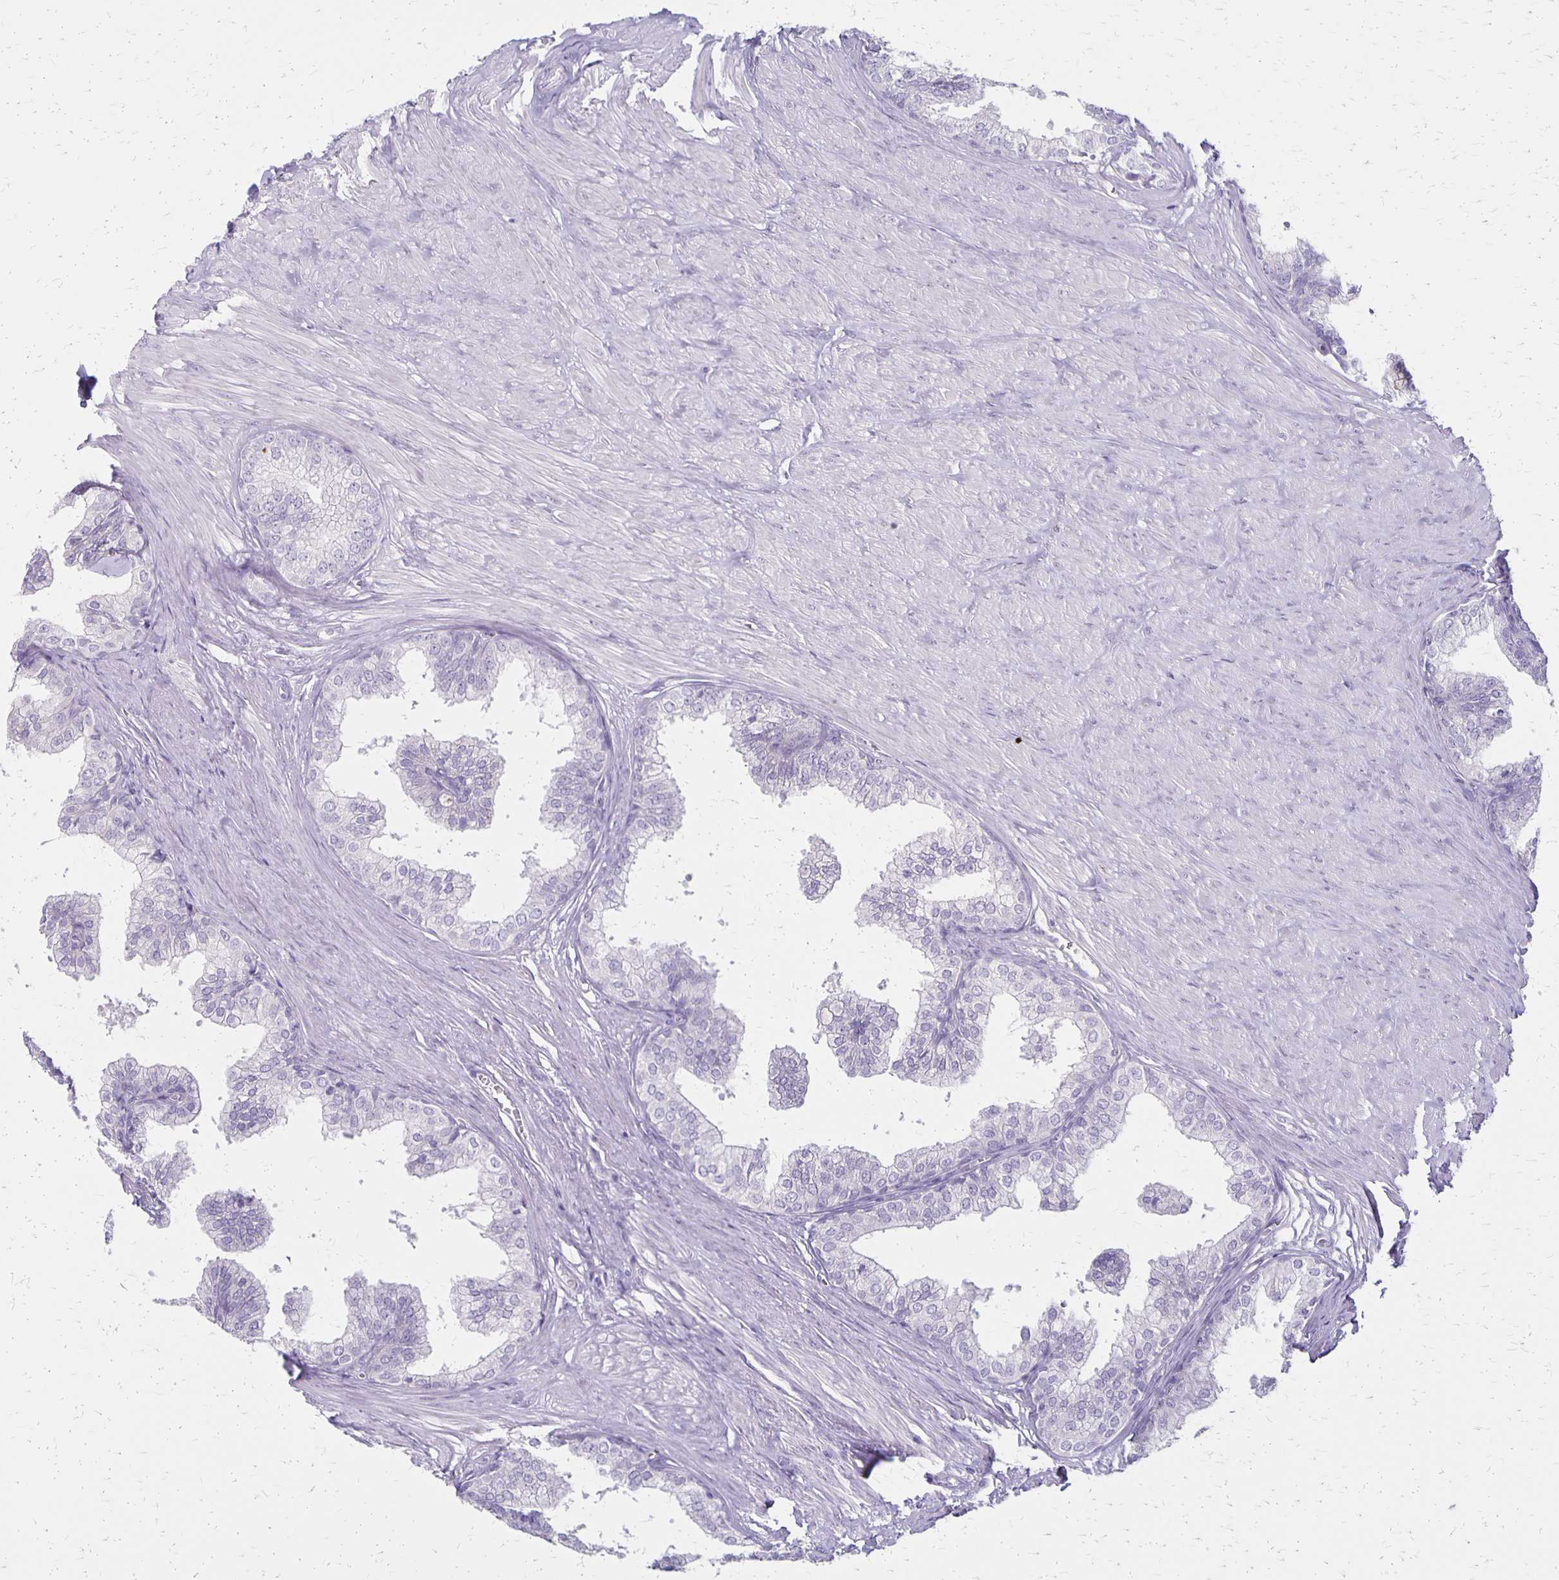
{"staining": {"intensity": "negative", "quantity": "none", "location": "none"}, "tissue": "prostate", "cell_type": "Glandular cells", "image_type": "normal", "snomed": [{"axis": "morphology", "description": "Normal tissue, NOS"}, {"axis": "topography", "description": "Prostate"}, {"axis": "topography", "description": "Peripheral nerve tissue"}], "caption": "The image shows no staining of glandular cells in normal prostate. Nuclei are stained in blue.", "gene": "HOMER1", "patient": {"sex": "male", "age": 55}}